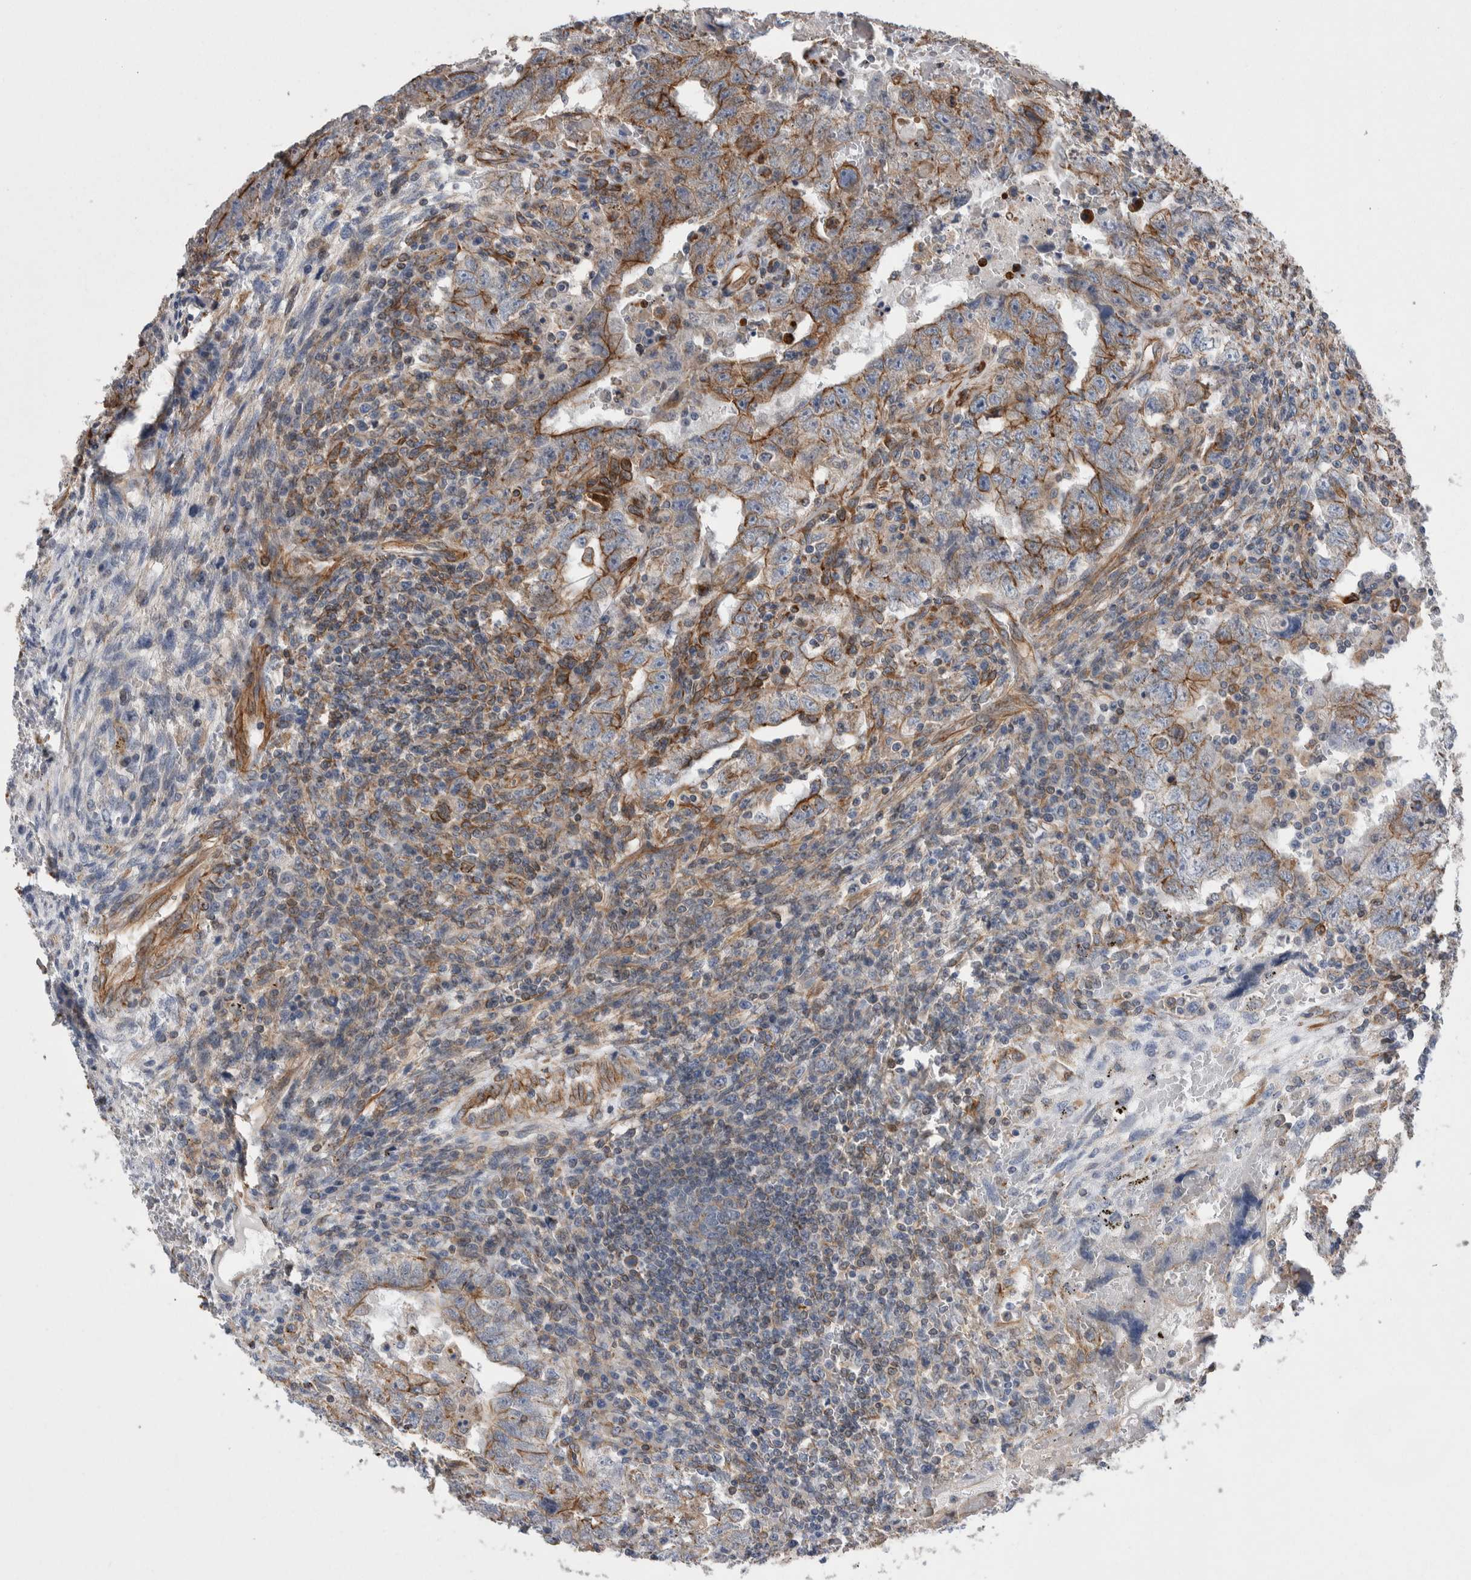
{"staining": {"intensity": "moderate", "quantity": "25%-75%", "location": "cytoplasmic/membranous"}, "tissue": "testis cancer", "cell_type": "Tumor cells", "image_type": "cancer", "snomed": [{"axis": "morphology", "description": "Carcinoma, Embryonal, NOS"}, {"axis": "topography", "description": "Testis"}], "caption": "Immunohistochemistry (IHC) image of embryonal carcinoma (testis) stained for a protein (brown), which exhibits medium levels of moderate cytoplasmic/membranous positivity in about 25%-75% of tumor cells.", "gene": "KIF12", "patient": {"sex": "male", "age": 26}}